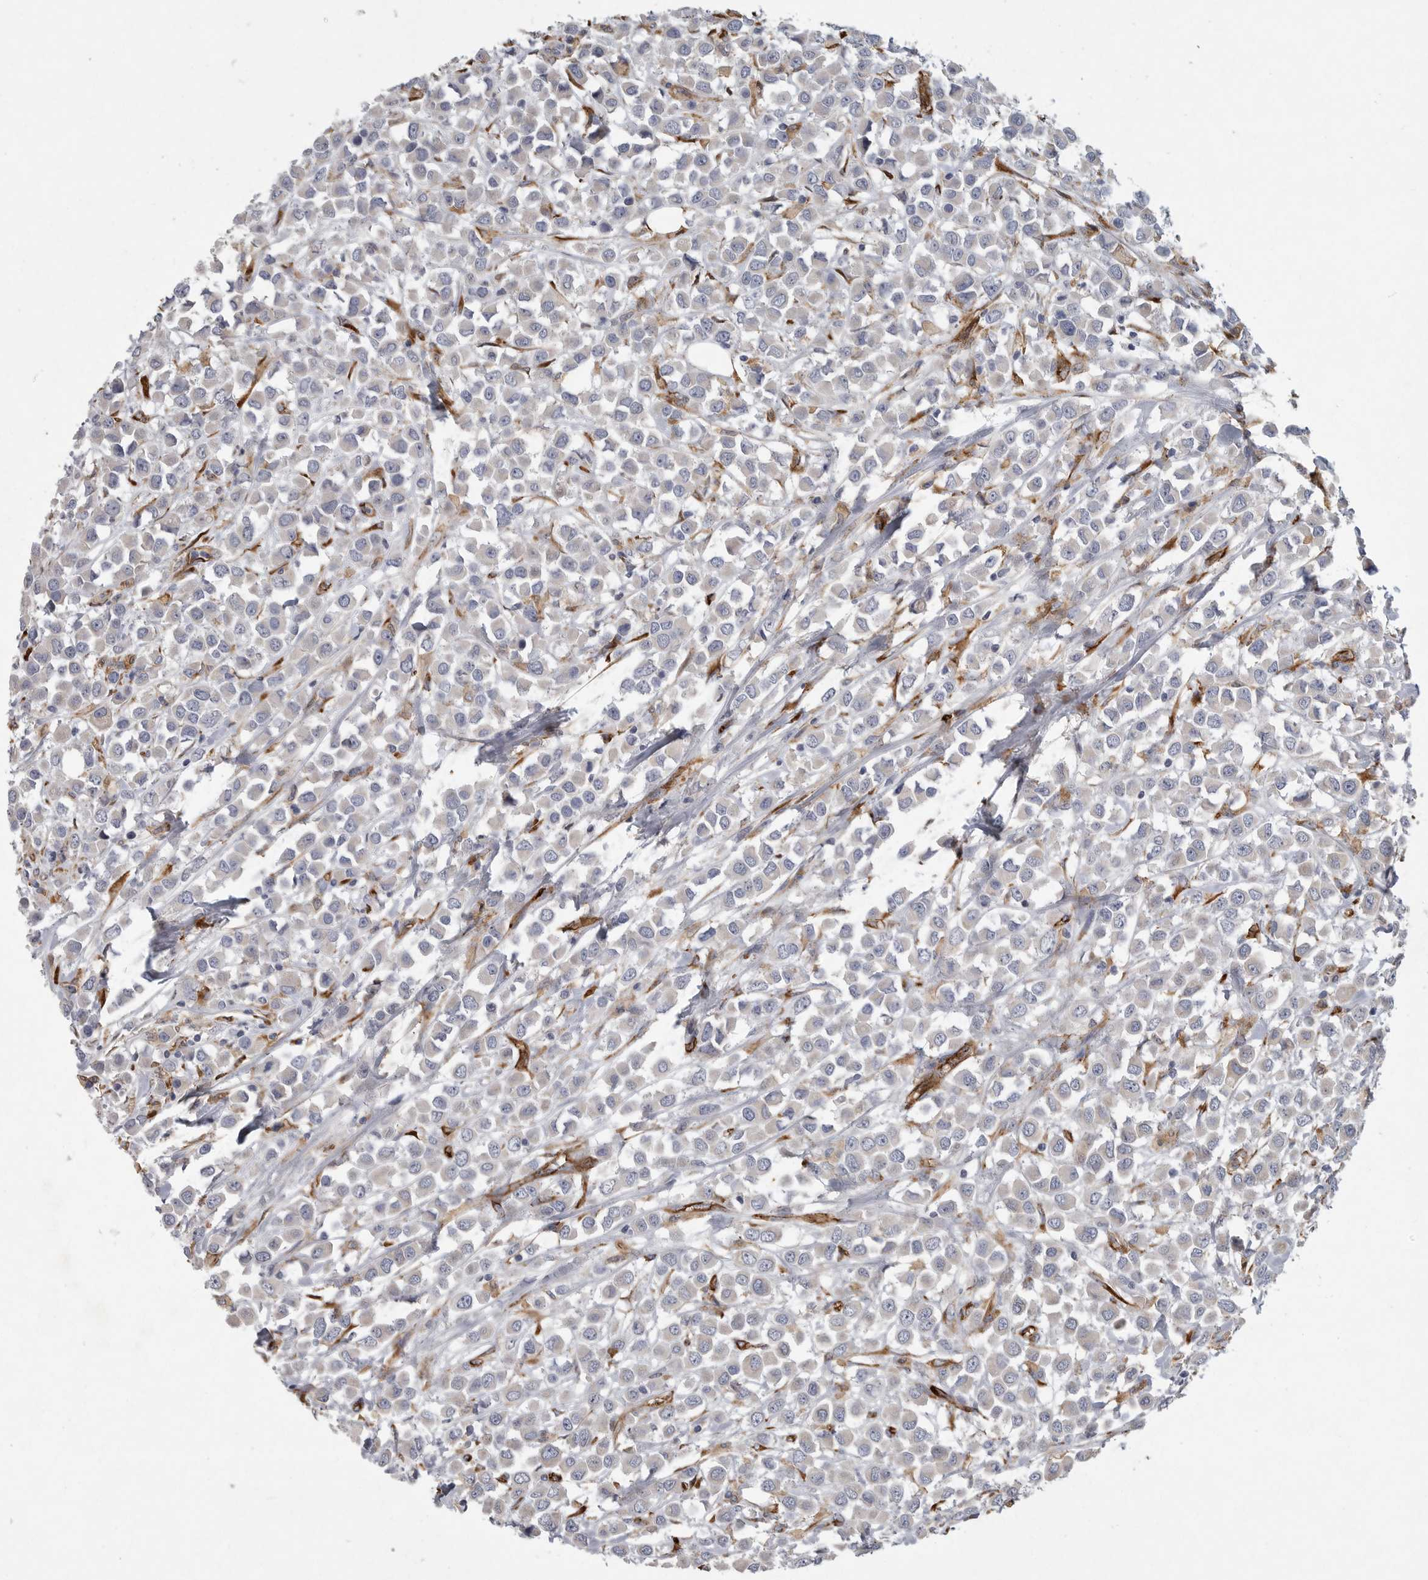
{"staining": {"intensity": "negative", "quantity": "none", "location": "none"}, "tissue": "breast cancer", "cell_type": "Tumor cells", "image_type": "cancer", "snomed": [{"axis": "morphology", "description": "Duct carcinoma"}, {"axis": "topography", "description": "Breast"}], "caption": "IHC image of neoplastic tissue: human breast cancer stained with DAB exhibits no significant protein staining in tumor cells. (DAB immunohistochemistry (IHC) visualized using brightfield microscopy, high magnification).", "gene": "MINPP1", "patient": {"sex": "female", "age": 61}}